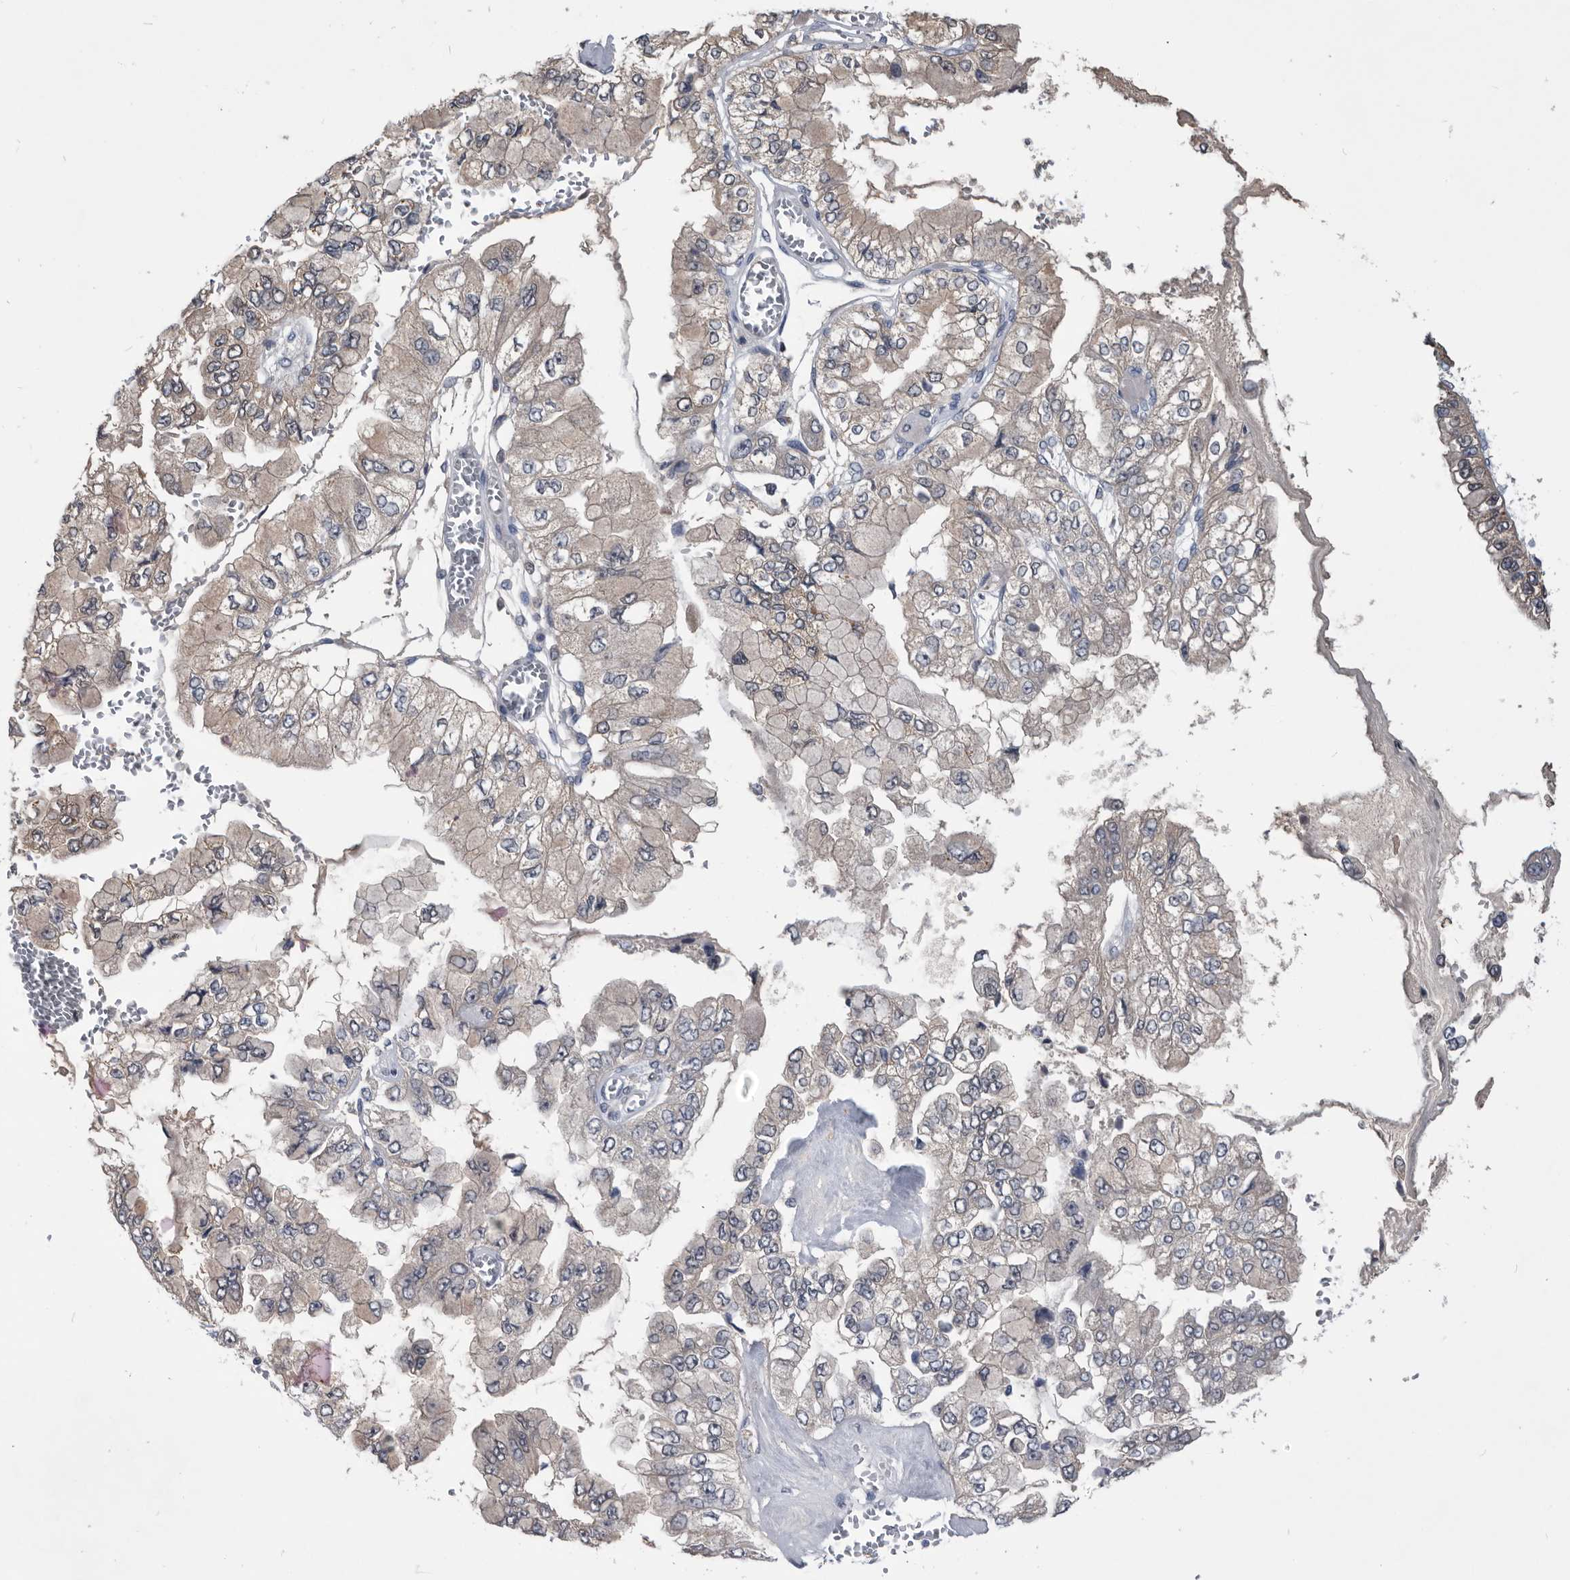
{"staining": {"intensity": "weak", "quantity": "25%-75%", "location": "cytoplasmic/membranous"}, "tissue": "liver cancer", "cell_type": "Tumor cells", "image_type": "cancer", "snomed": [{"axis": "morphology", "description": "Cholangiocarcinoma"}, {"axis": "topography", "description": "Liver"}], "caption": "A photomicrograph of liver cancer stained for a protein displays weak cytoplasmic/membranous brown staining in tumor cells.", "gene": "PDXK", "patient": {"sex": "female", "age": 79}}